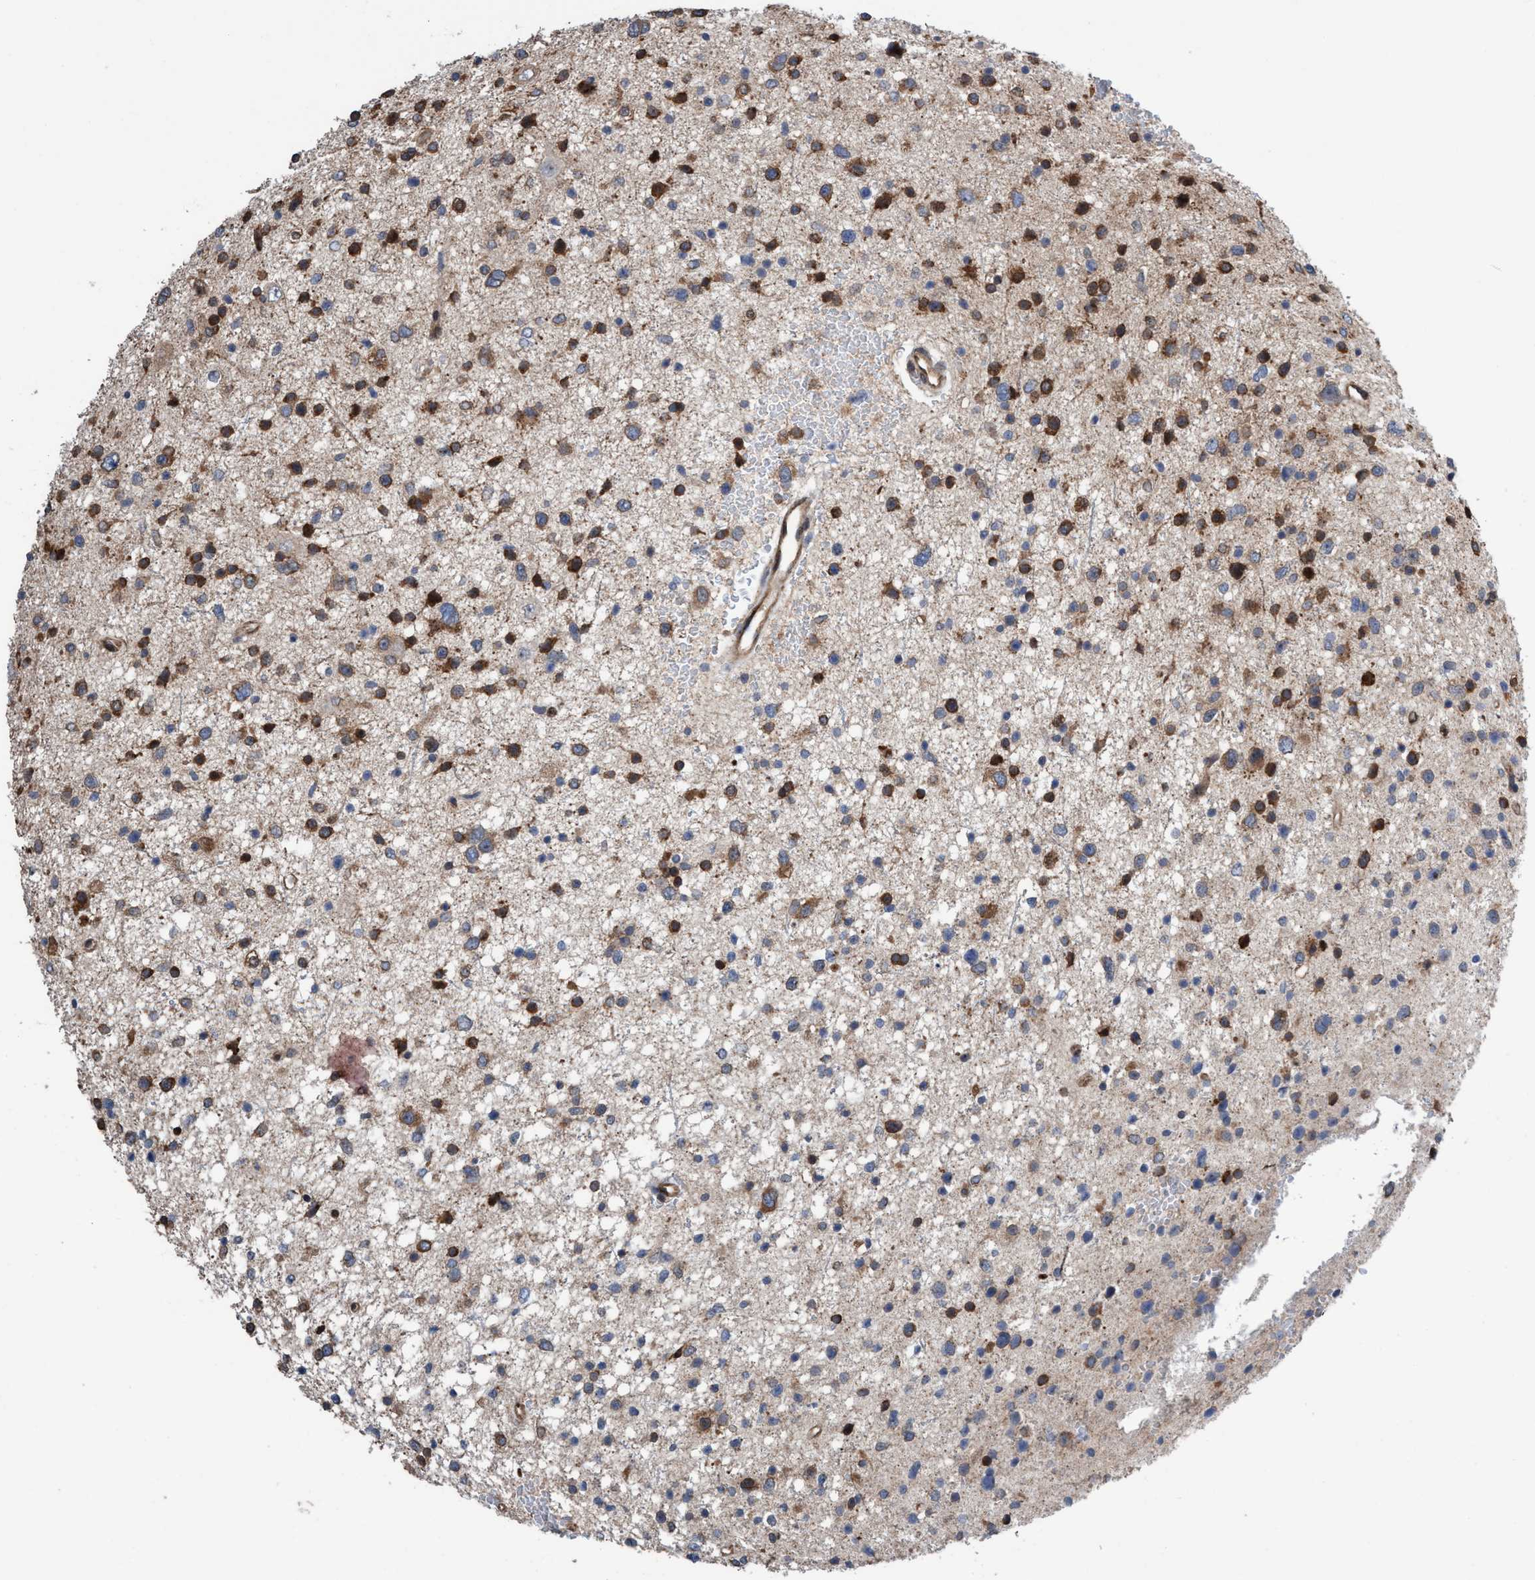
{"staining": {"intensity": "strong", "quantity": ">75%", "location": "cytoplasmic/membranous"}, "tissue": "glioma", "cell_type": "Tumor cells", "image_type": "cancer", "snomed": [{"axis": "morphology", "description": "Glioma, malignant, Low grade"}, {"axis": "topography", "description": "Brain"}], "caption": "Tumor cells display high levels of strong cytoplasmic/membranous positivity in about >75% of cells in human low-grade glioma (malignant).", "gene": "METAP2", "patient": {"sex": "female", "age": 37}}